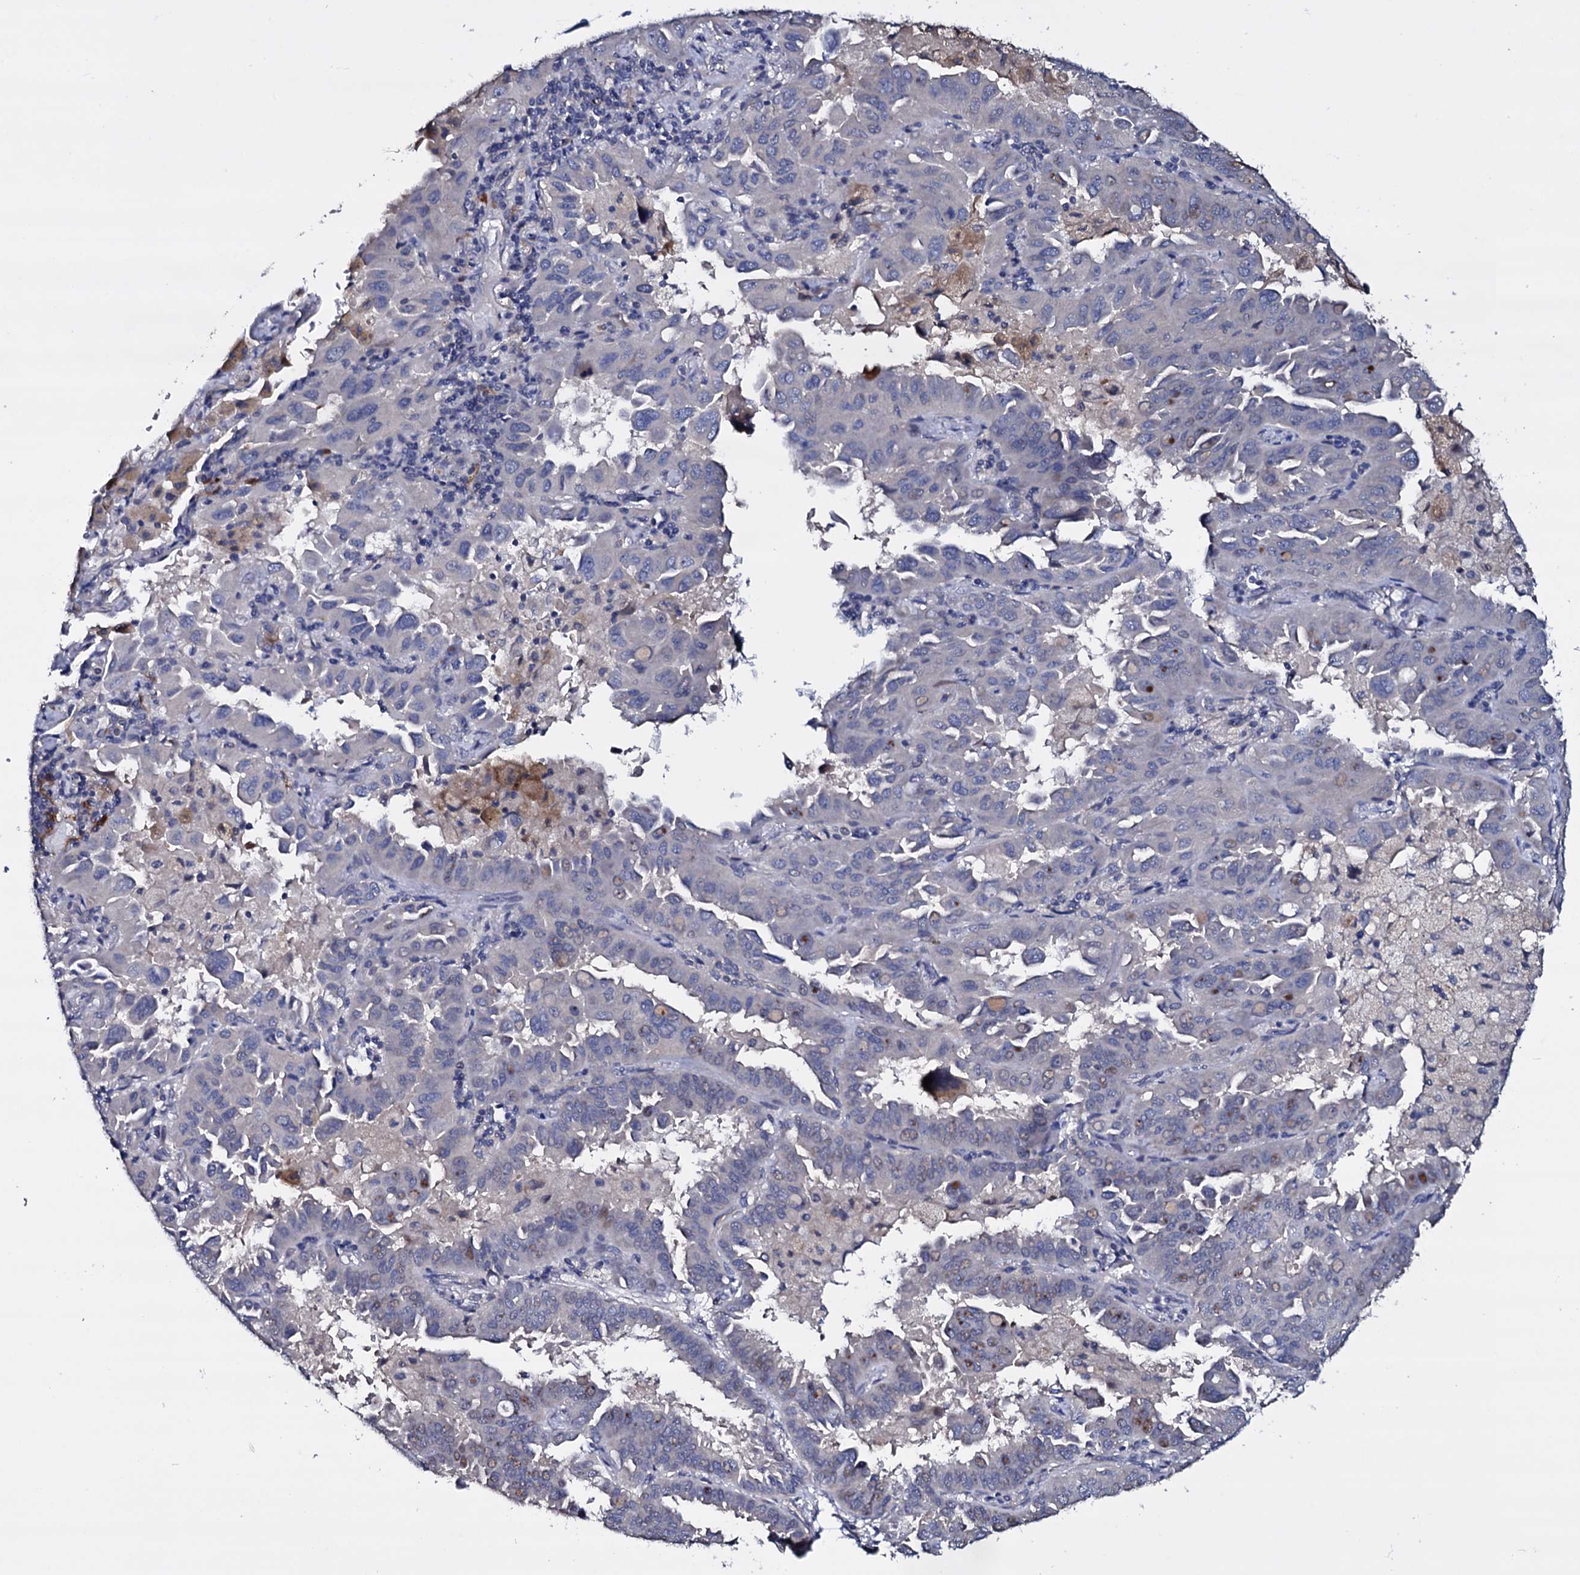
{"staining": {"intensity": "negative", "quantity": "none", "location": "none"}, "tissue": "lung cancer", "cell_type": "Tumor cells", "image_type": "cancer", "snomed": [{"axis": "morphology", "description": "Adenocarcinoma, NOS"}, {"axis": "topography", "description": "Lung"}], "caption": "Tumor cells show no significant protein expression in lung cancer.", "gene": "BCL2L14", "patient": {"sex": "male", "age": 64}}